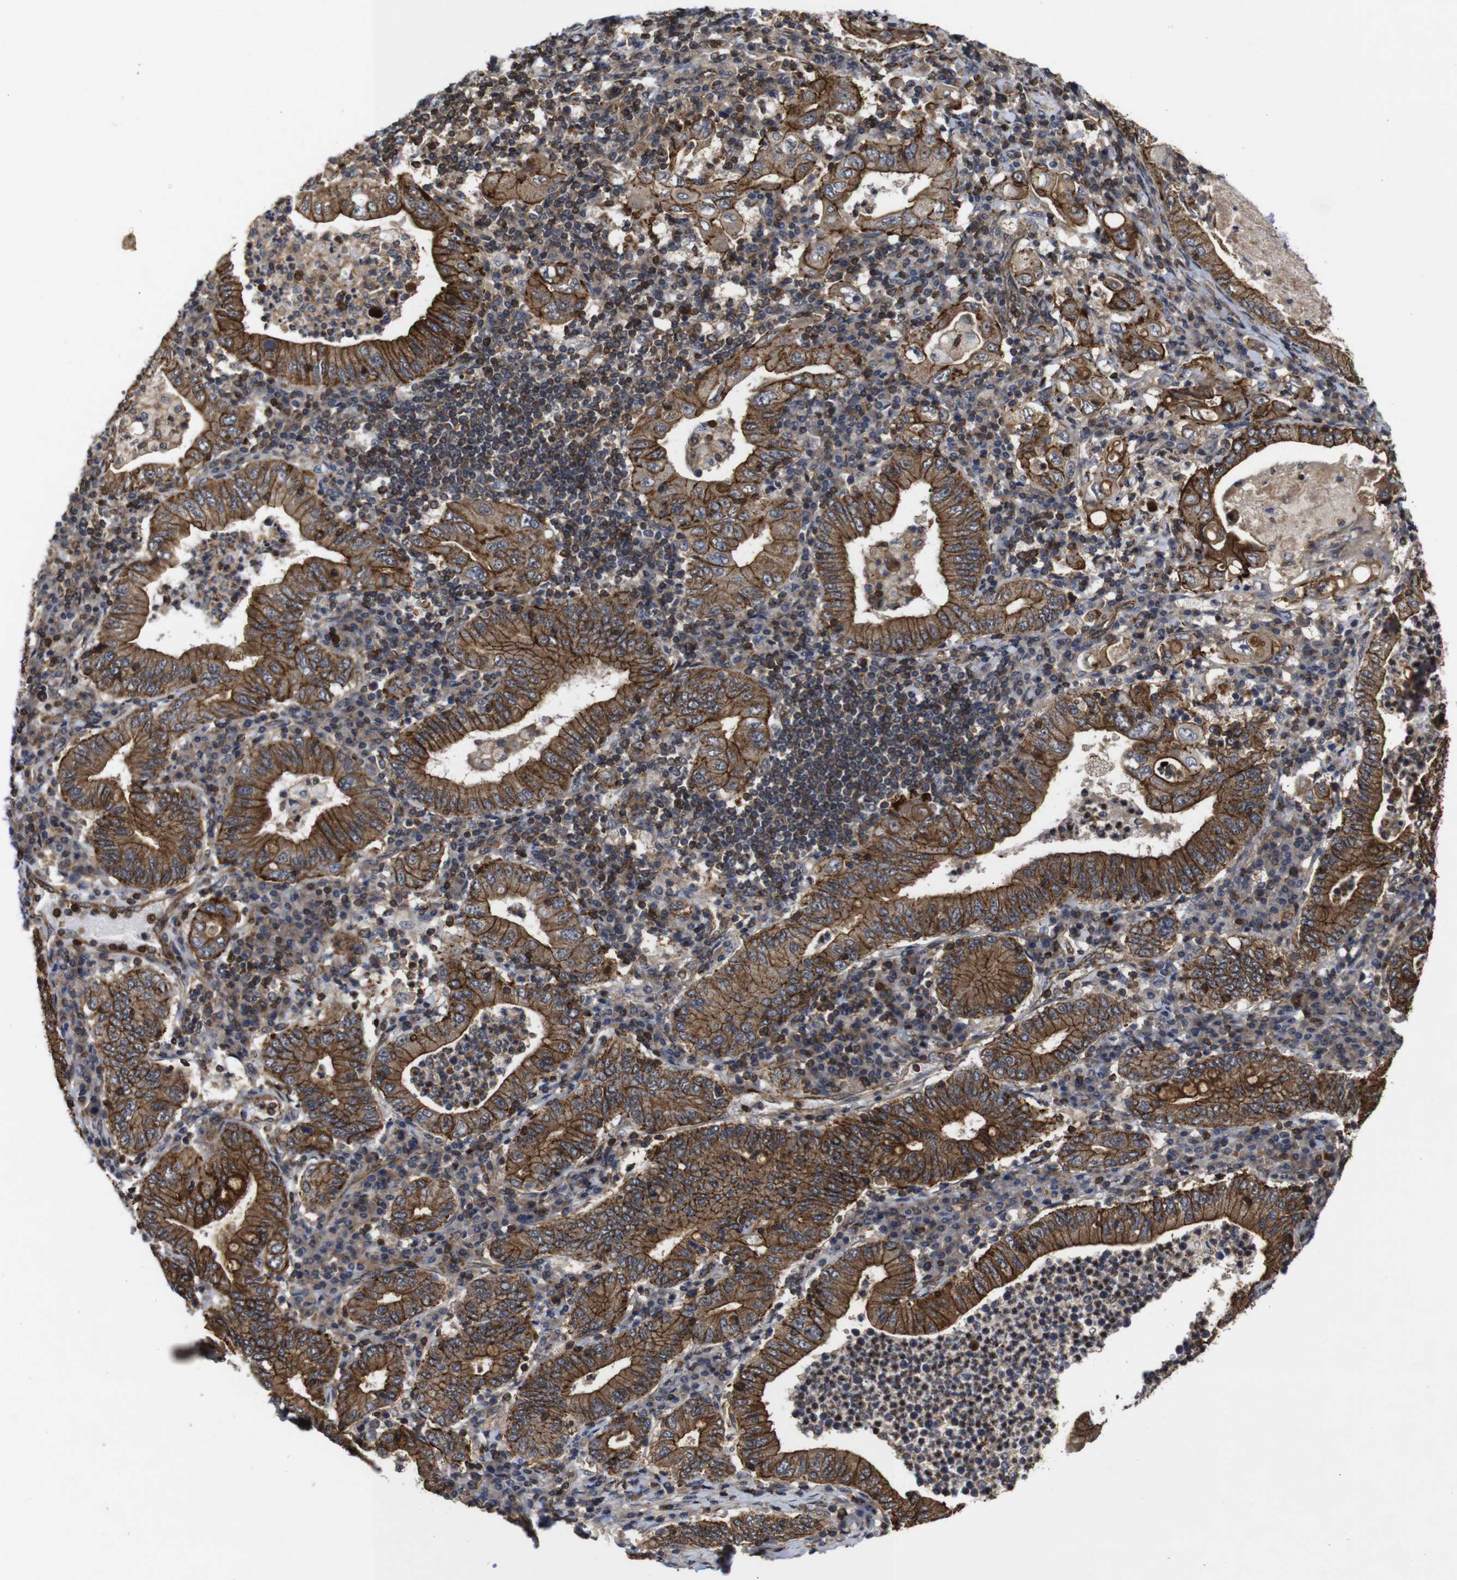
{"staining": {"intensity": "moderate", "quantity": ">75%", "location": "cytoplasmic/membranous"}, "tissue": "stomach cancer", "cell_type": "Tumor cells", "image_type": "cancer", "snomed": [{"axis": "morphology", "description": "Normal tissue, NOS"}, {"axis": "morphology", "description": "Adenocarcinoma, NOS"}, {"axis": "topography", "description": "Esophagus"}, {"axis": "topography", "description": "Stomach, upper"}, {"axis": "topography", "description": "Peripheral nerve tissue"}], "caption": "A brown stain highlights moderate cytoplasmic/membranous expression of a protein in adenocarcinoma (stomach) tumor cells. The protein is shown in brown color, while the nuclei are stained blue.", "gene": "NANOS1", "patient": {"sex": "male", "age": 62}}